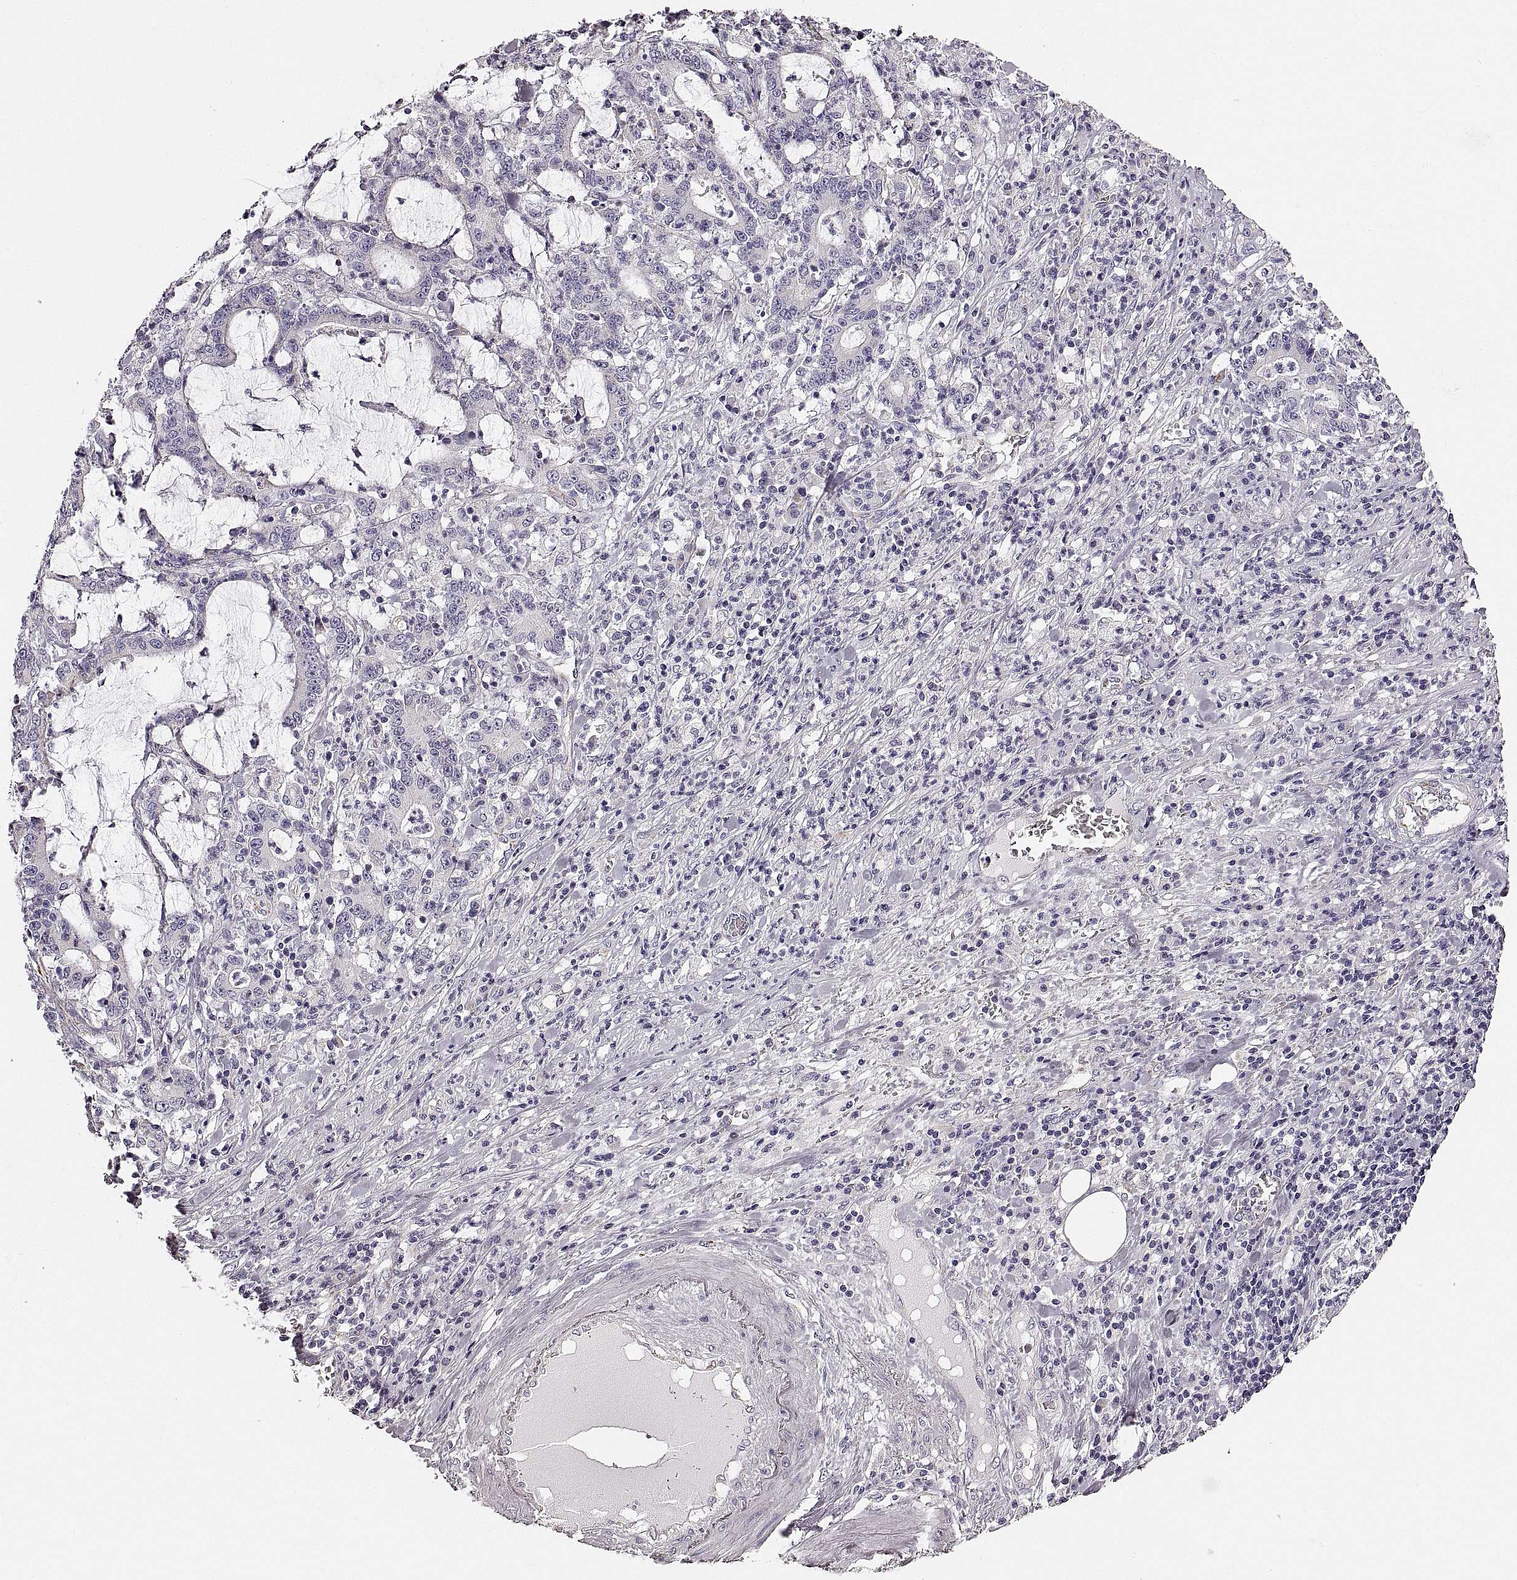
{"staining": {"intensity": "negative", "quantity": "none", "location": "none"}, "tissue": "stomach cancer", "cell_type": "Tumor cells", "image_type": "cancer", "snomed": [{"axis": "morphology", "description": "Adenocarcinoma, NOS"}, {"axis": "topography", "description": "Stomach, upper"}], "caption": "A micrograph of stomach adenocarcinoma stained for a protein shows no brown staining in tumor cells.", "gene": "RDH13", "patient": {"sex": "male", "age": 68}}